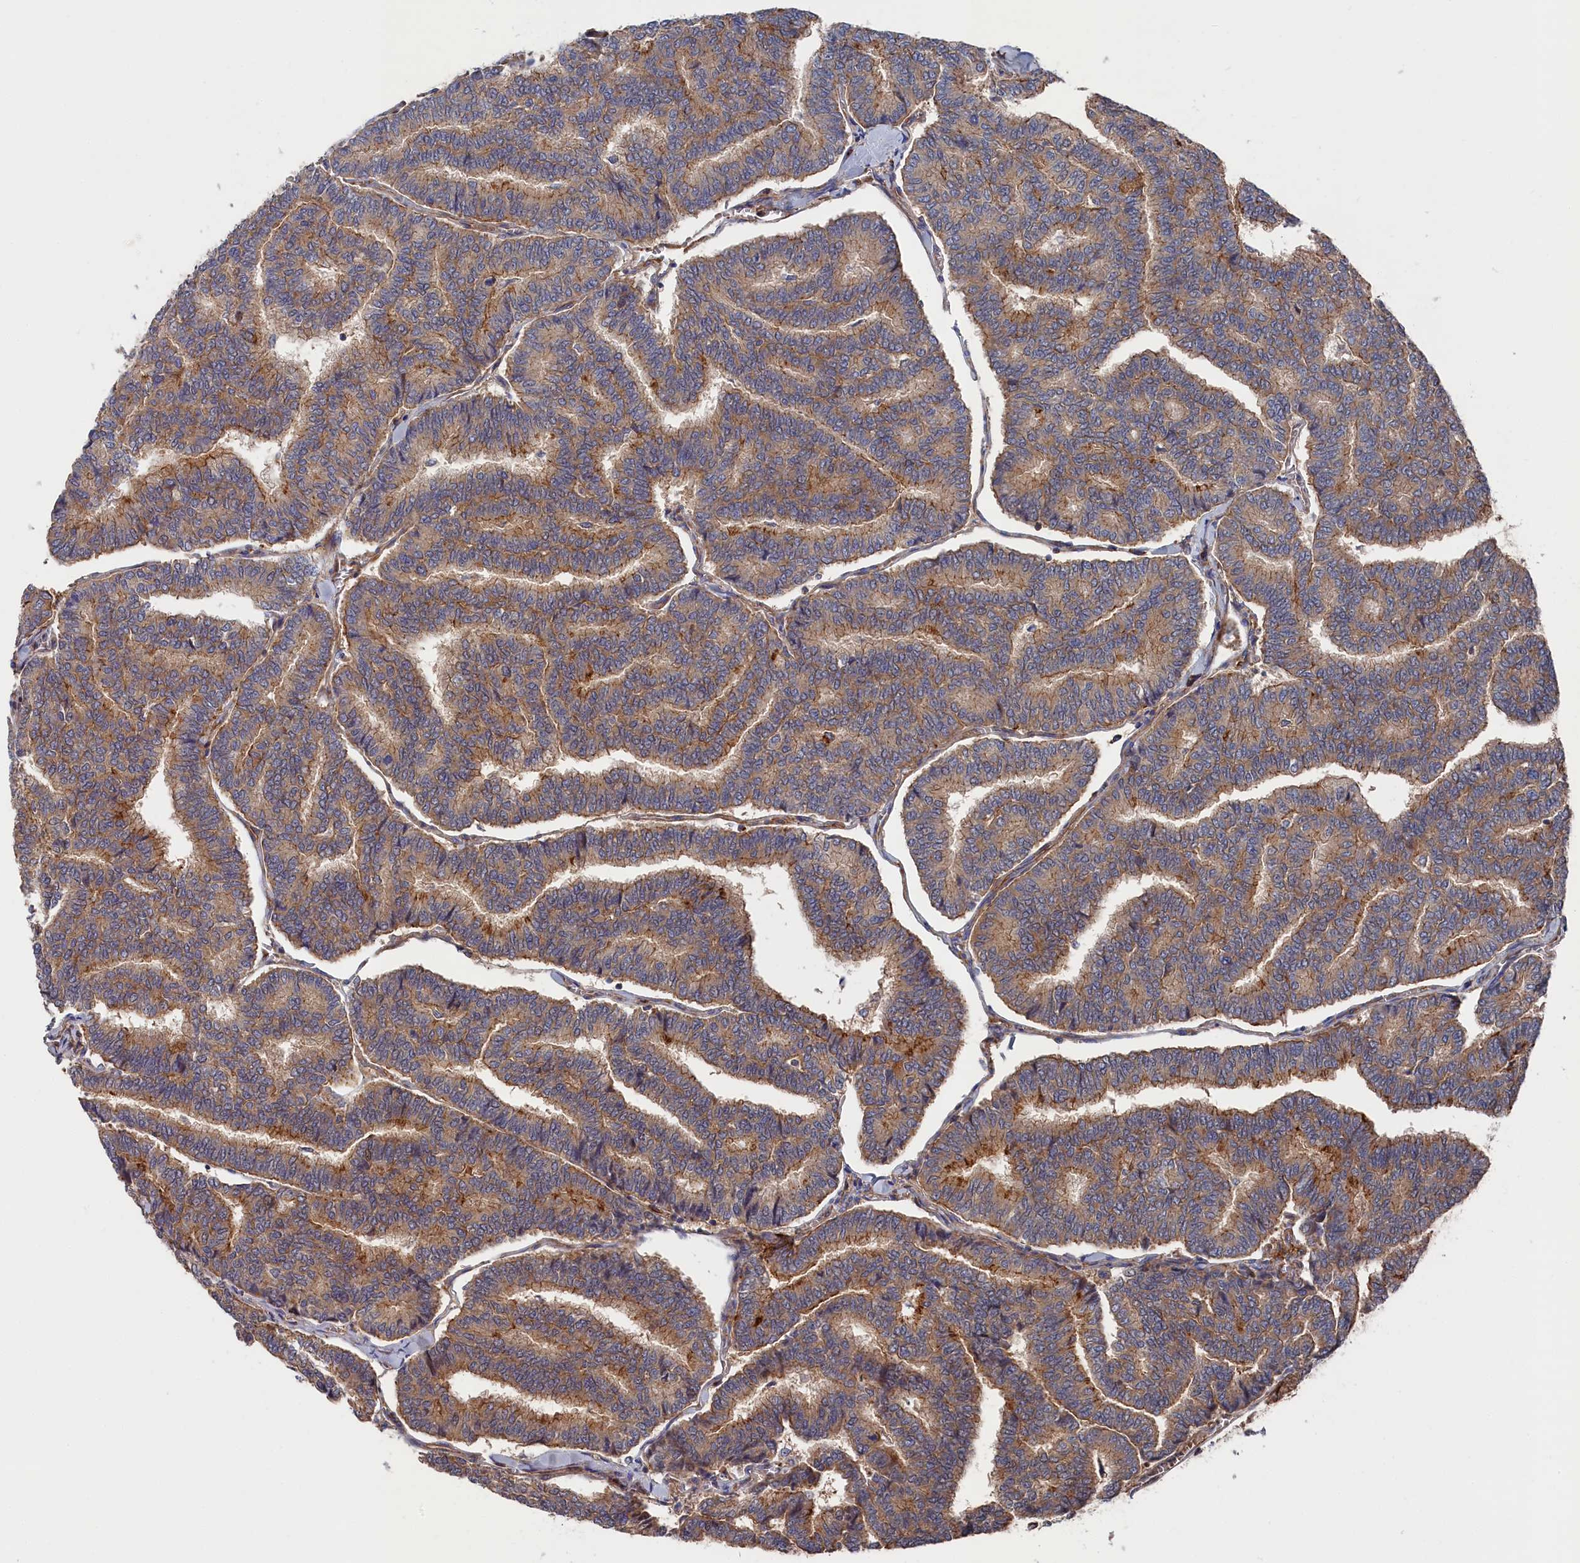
{"staining": {"intensity": "moderate", "quantity": ">75%", "location": "cytoplasmic/membranous"}, "tissue": "thyroid cancer", "cell_type": "Tumor cells", "image_type": "cancer", "snomed": [{"axis": "morphology", "description": "Papillary adenocarcinoma, NOS"}, {"axis": "topography", "description": "Thyroid gland"}], "caption": "This histopathology image exhibits immunohistochemistry staining of thyroid cancer (papillary adenocarcinoma), with medium moderate cytoplasmic/membranous staining in approximately >75% of tumor cells.", "gene": "LDHD", "patient": {"sex": "female", "age": 35}}